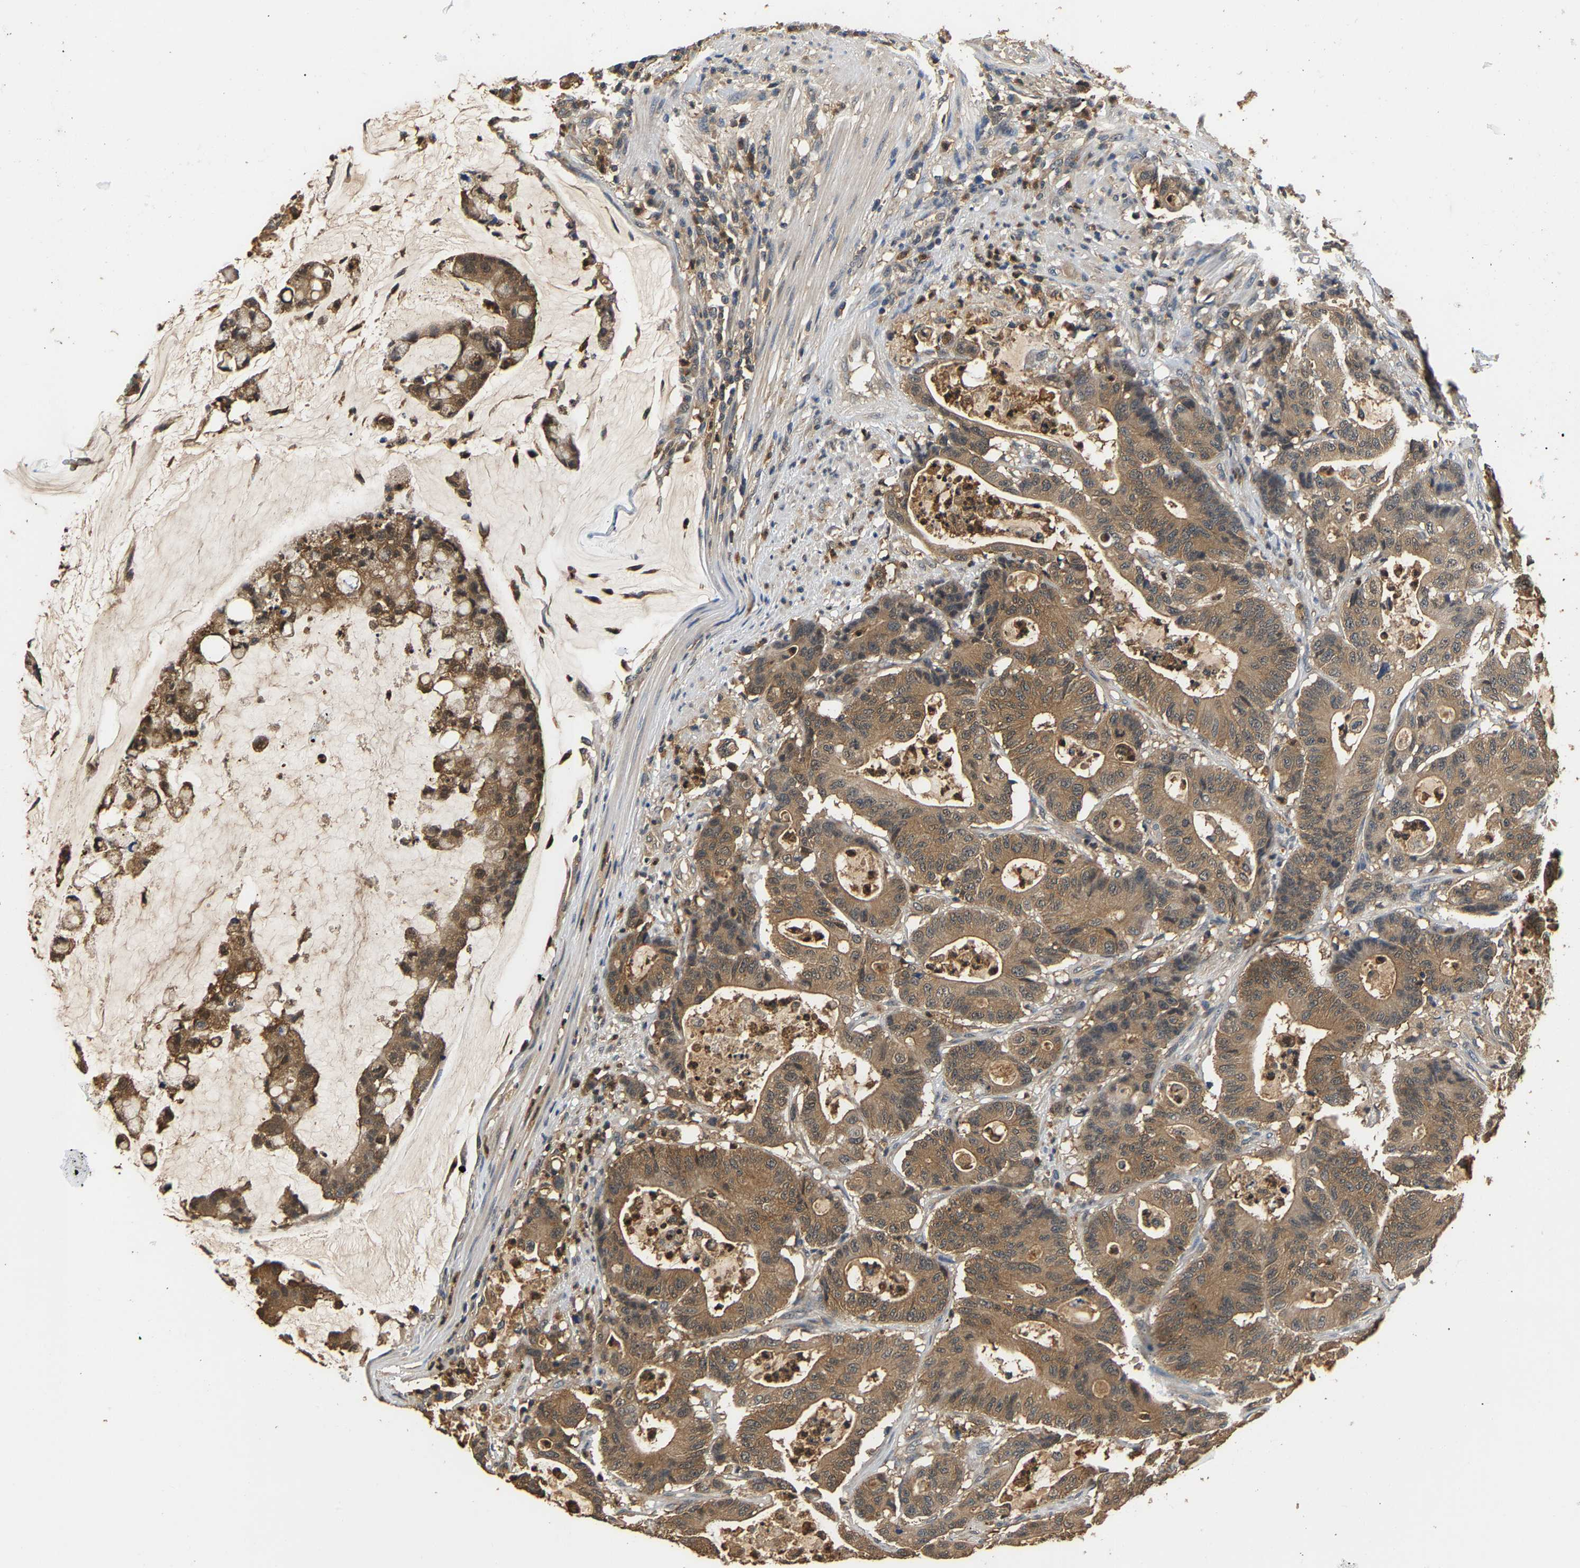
{"staining": {"intensity": "moderate", "quantity": ">75%", "location": "cytoplasmic/membranous"}, "tissue": "colorectal cancer", "cell_type": "Tumor cells", "image_type": "cancer", "snomed": [{"axis": "morphology", "description": "Adenocarcinoma, NOS"}, {"axis": "topography", "description": "Colon"}], "caption": "IHC staining of colorectal cancer, which demonstrates medium levels of moderate cytoplasmic/membranous positivity in approximately >75% of tumor cells indicating moderate cytoplasmic/membranous protein staining. The staining was performed using DAB (brown) for protein detection and nuclei were counterstained in hematoxylin (blue).", "gene": "GPI", "patient": {"sex": "female", "age": 84}}